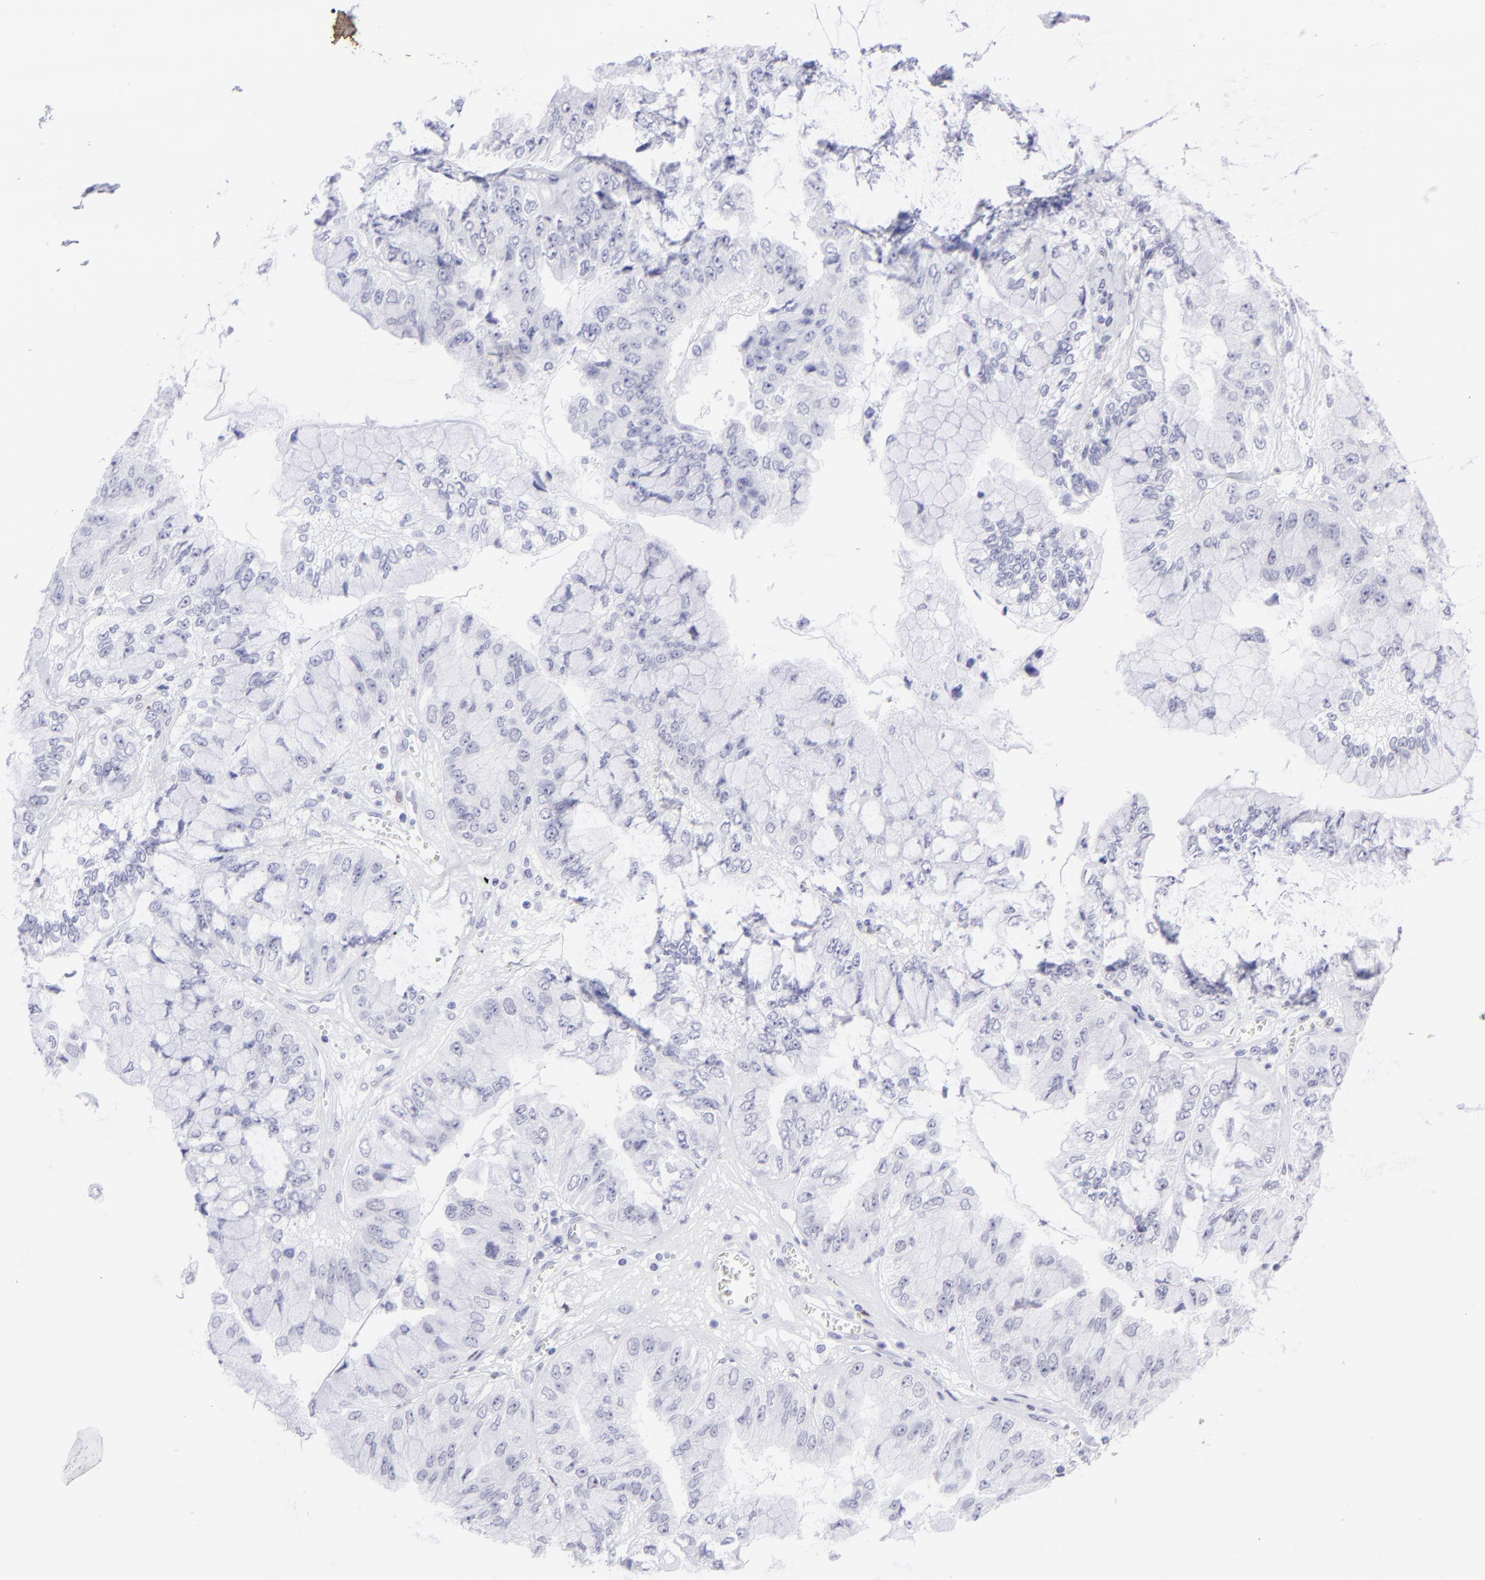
{"staining": {"intensity": "negative", "quantity": "none", "location": "none"}, "tissue": "liver cancer", "cell_type": "Tumor cells", "image_type": "cancer", "snomed": [{"axis": "morphology", "description": "Cholangiocarcinoma"}, {"axis": "topography", "description": "Liver"}], "caption": "Tumor cells are negative for protein expression in human cholangiocarcinoma (liver).", "gene": "MITF", "patient": {"sex": "female", "age": 79}}